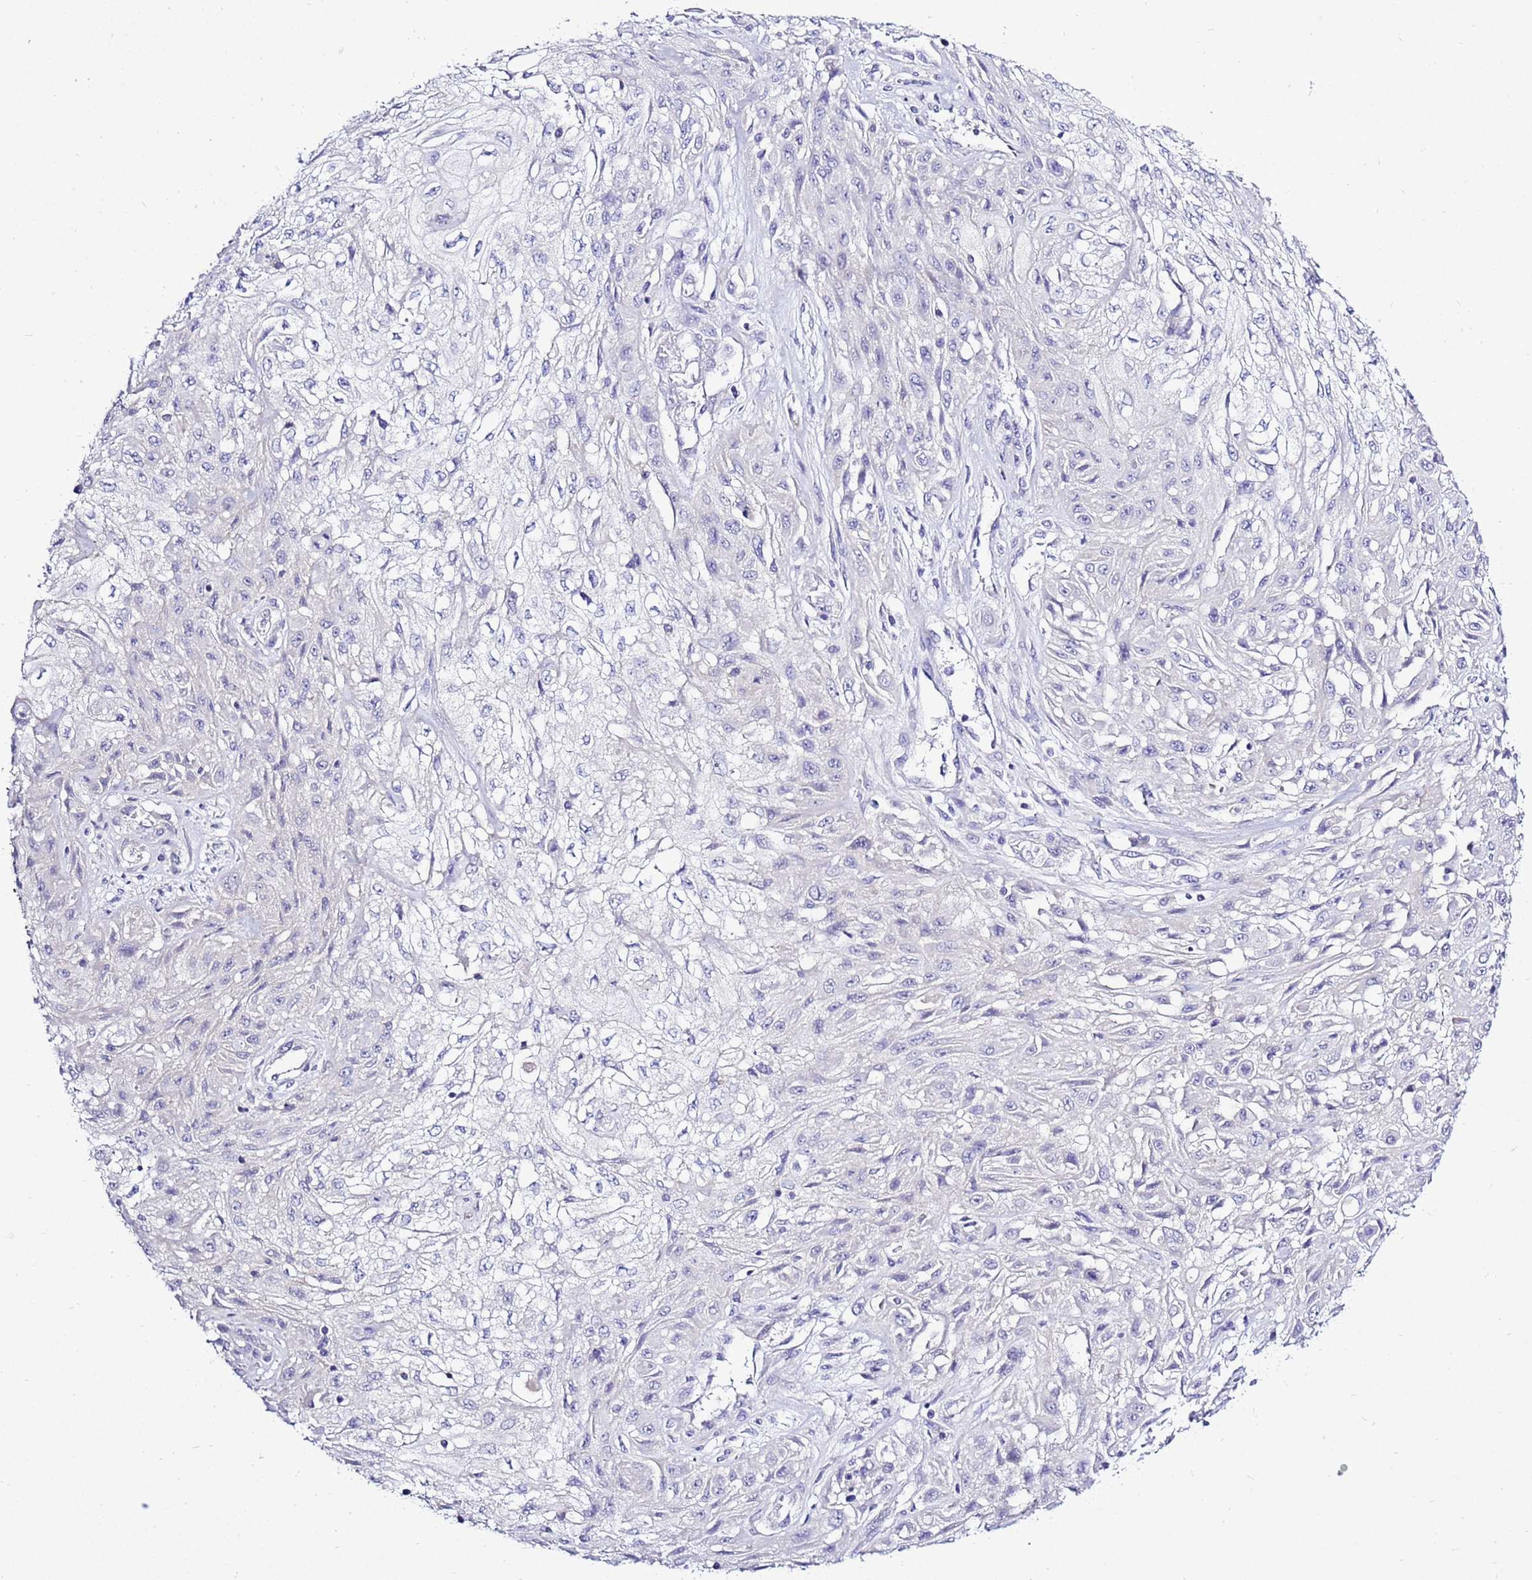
{"staining": {"intensity": "negative", "quantity": "none", "location": "none"}, "tissue": "skin cancer", "cell_type": "Tumor cells", "image_type": "cancer", "snomed": [{"axis": "morphology", "description": "Squamous cell carcinoma, NOS"}, {"axis": "morphology", "description": "Squamous cell carcinoma, metastatic, NOS"}, {"axis": "topography", "description": "Skin"}, {"axis": "topography", "description": "Lymph node"}], "caption": "This is a histopathology image of immunohistochemistry (IHC) staining of skin cancer (squamous cell carcinoma), which shows no staining in tumor cells.", "gene": "IGF1R", "patient": {"sex": "male", "age": 75}}